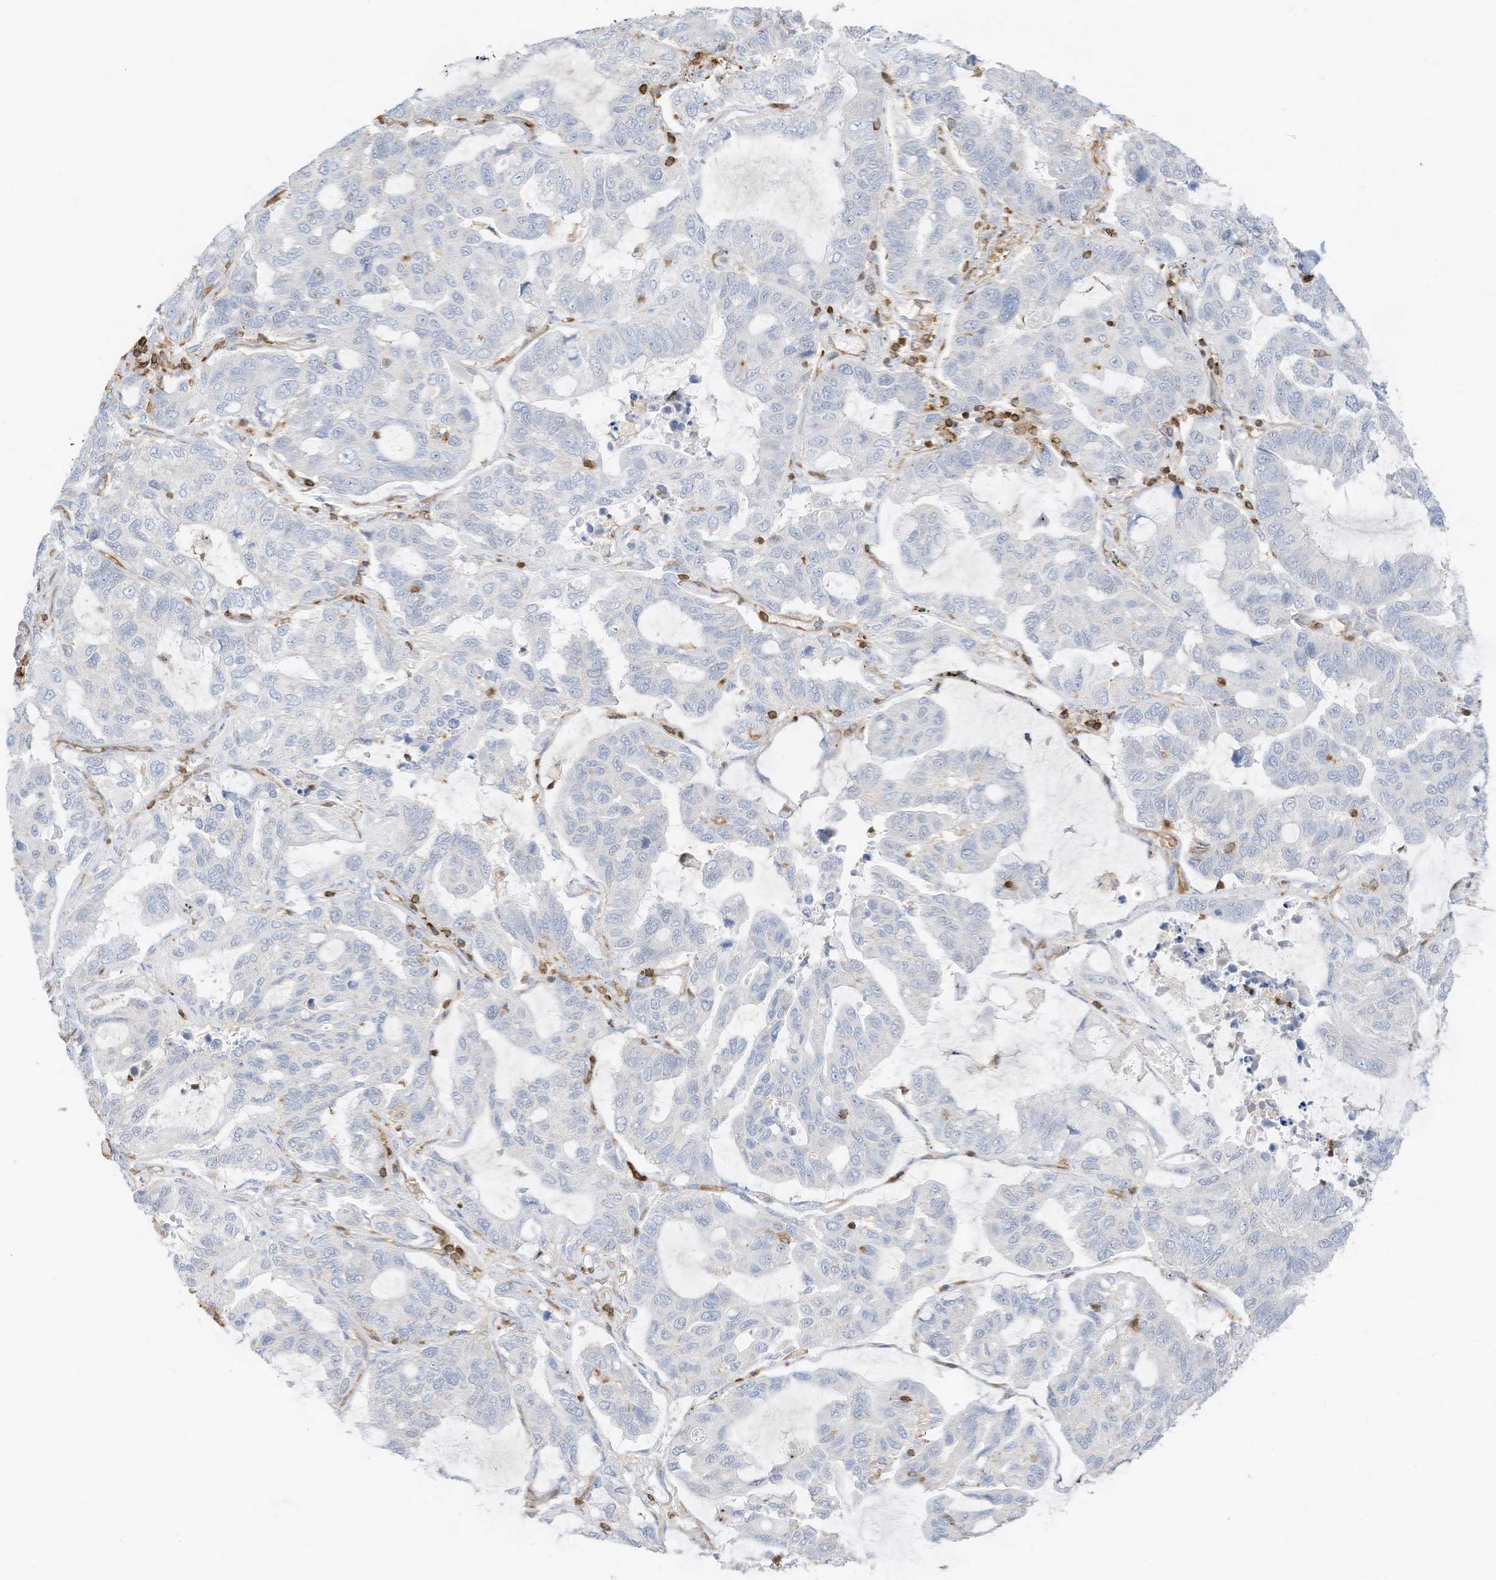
{"staining": {"intensity": "negative", "quantity": "none", "location": "none"}, "tissue": "lung cancer", "cell_type": "Tumor cells", "image_type": "cancer", "snomed": [{"axis": "morphology", "description": "Adenocarcinoma, NOS"}, {"axis": "topography", "description": "Lung"}], "caption": "Tumor cells are negative for brown protein staining in lung cancer (adenocarcinoma).", "gene": "ARHGAP25", "patient": {"sex": "male", "age": 64}}